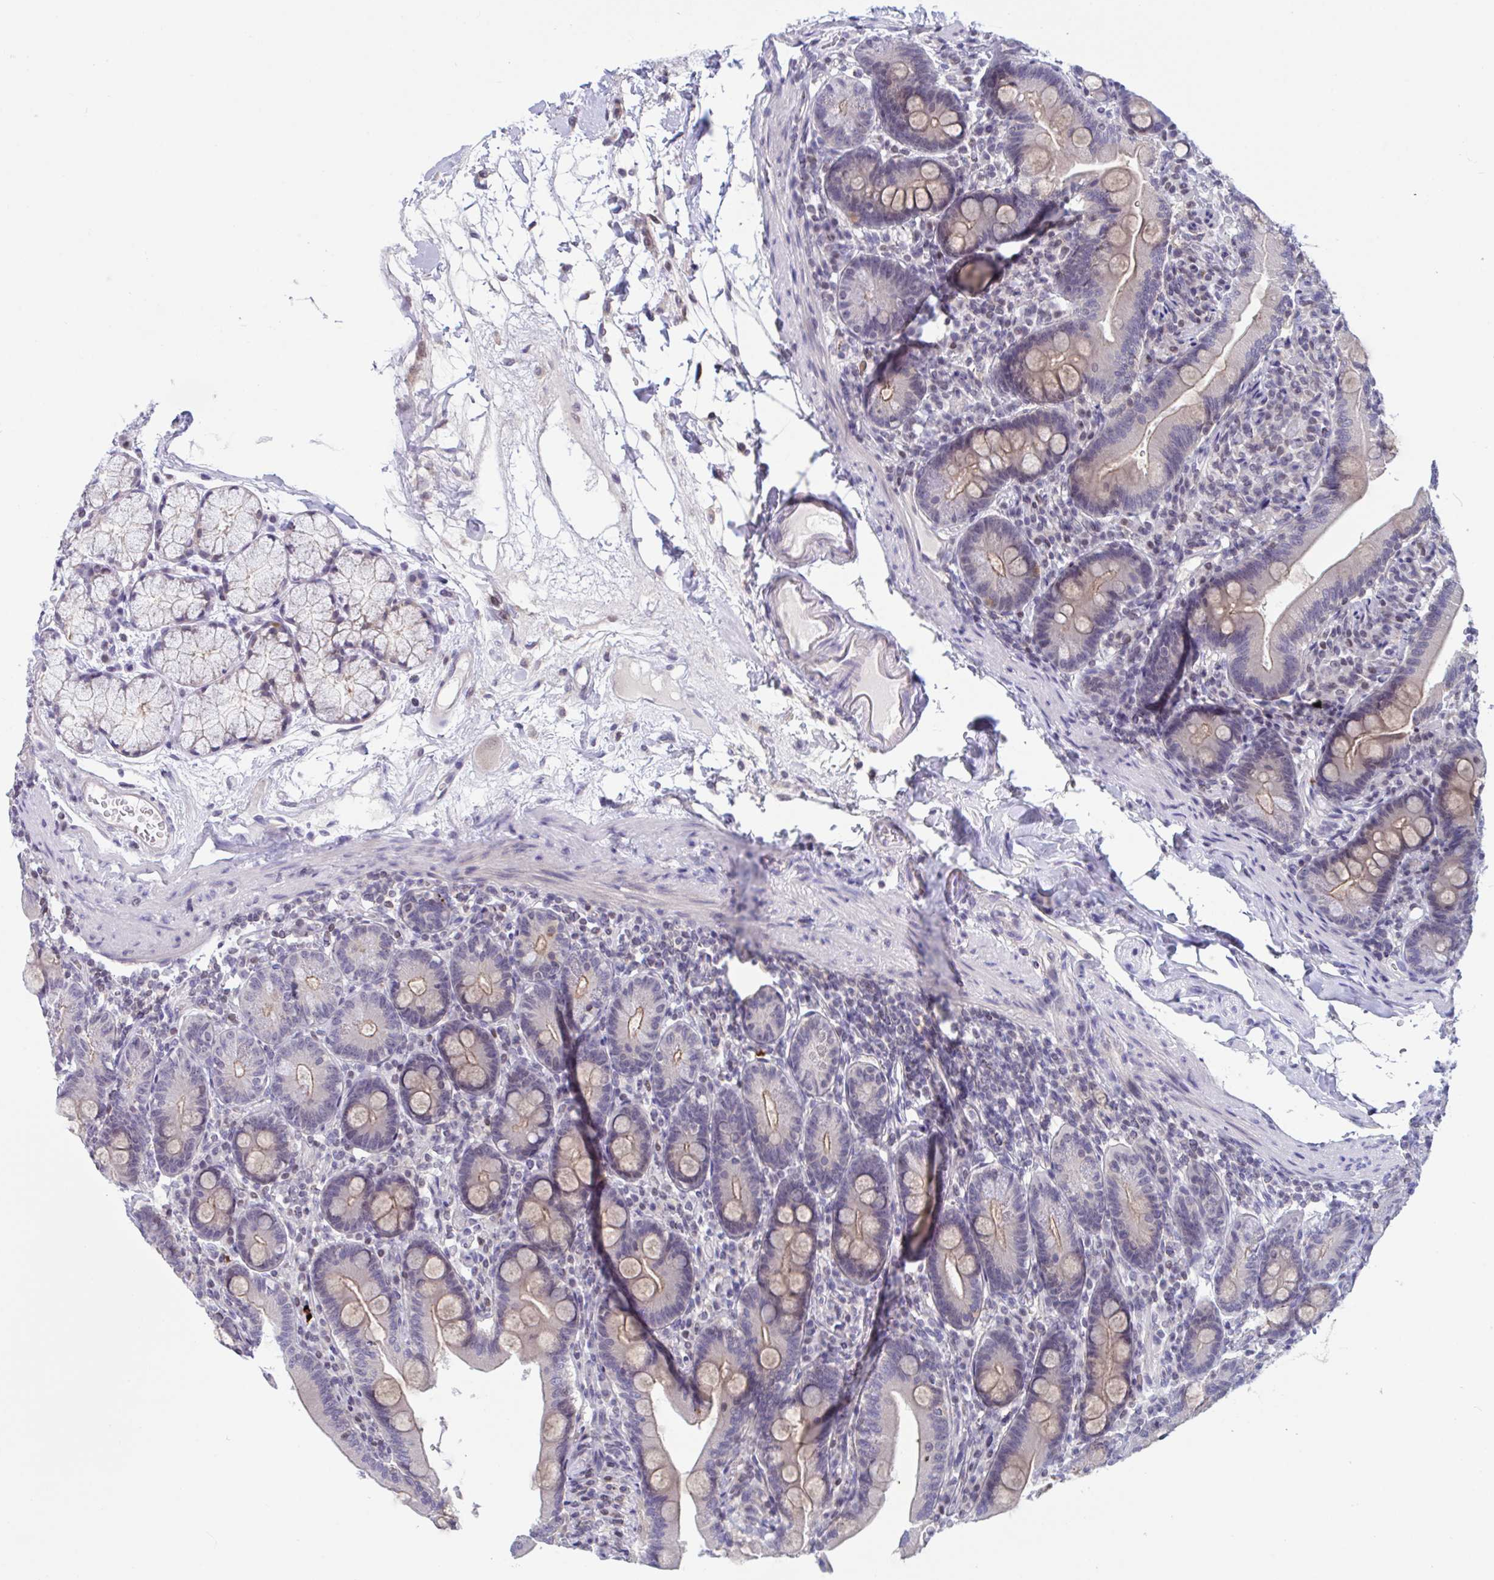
{"staining": {"intensity": "weak", "quantity": "25%-75%", "location": "cytoplasmic/membranous"}, "tissue": "duodenum", "cell_type": "Glandular cells", "image_type": "normal", "snomed": [{"axis": "morphology", "description": "Normal tissue, NOS"}, {"axis": "topography", "description": "Duodenum"}], "caption": "Immunohistochemistry image of normal duodenum stained for a protein (brown), which demonstrates low levels of weak cytoplasmic/membranous positivity in approximately 25%-75% of glandular cells.", "gene": "SNX11", "patient": {"sex": "female", "age": 67}}